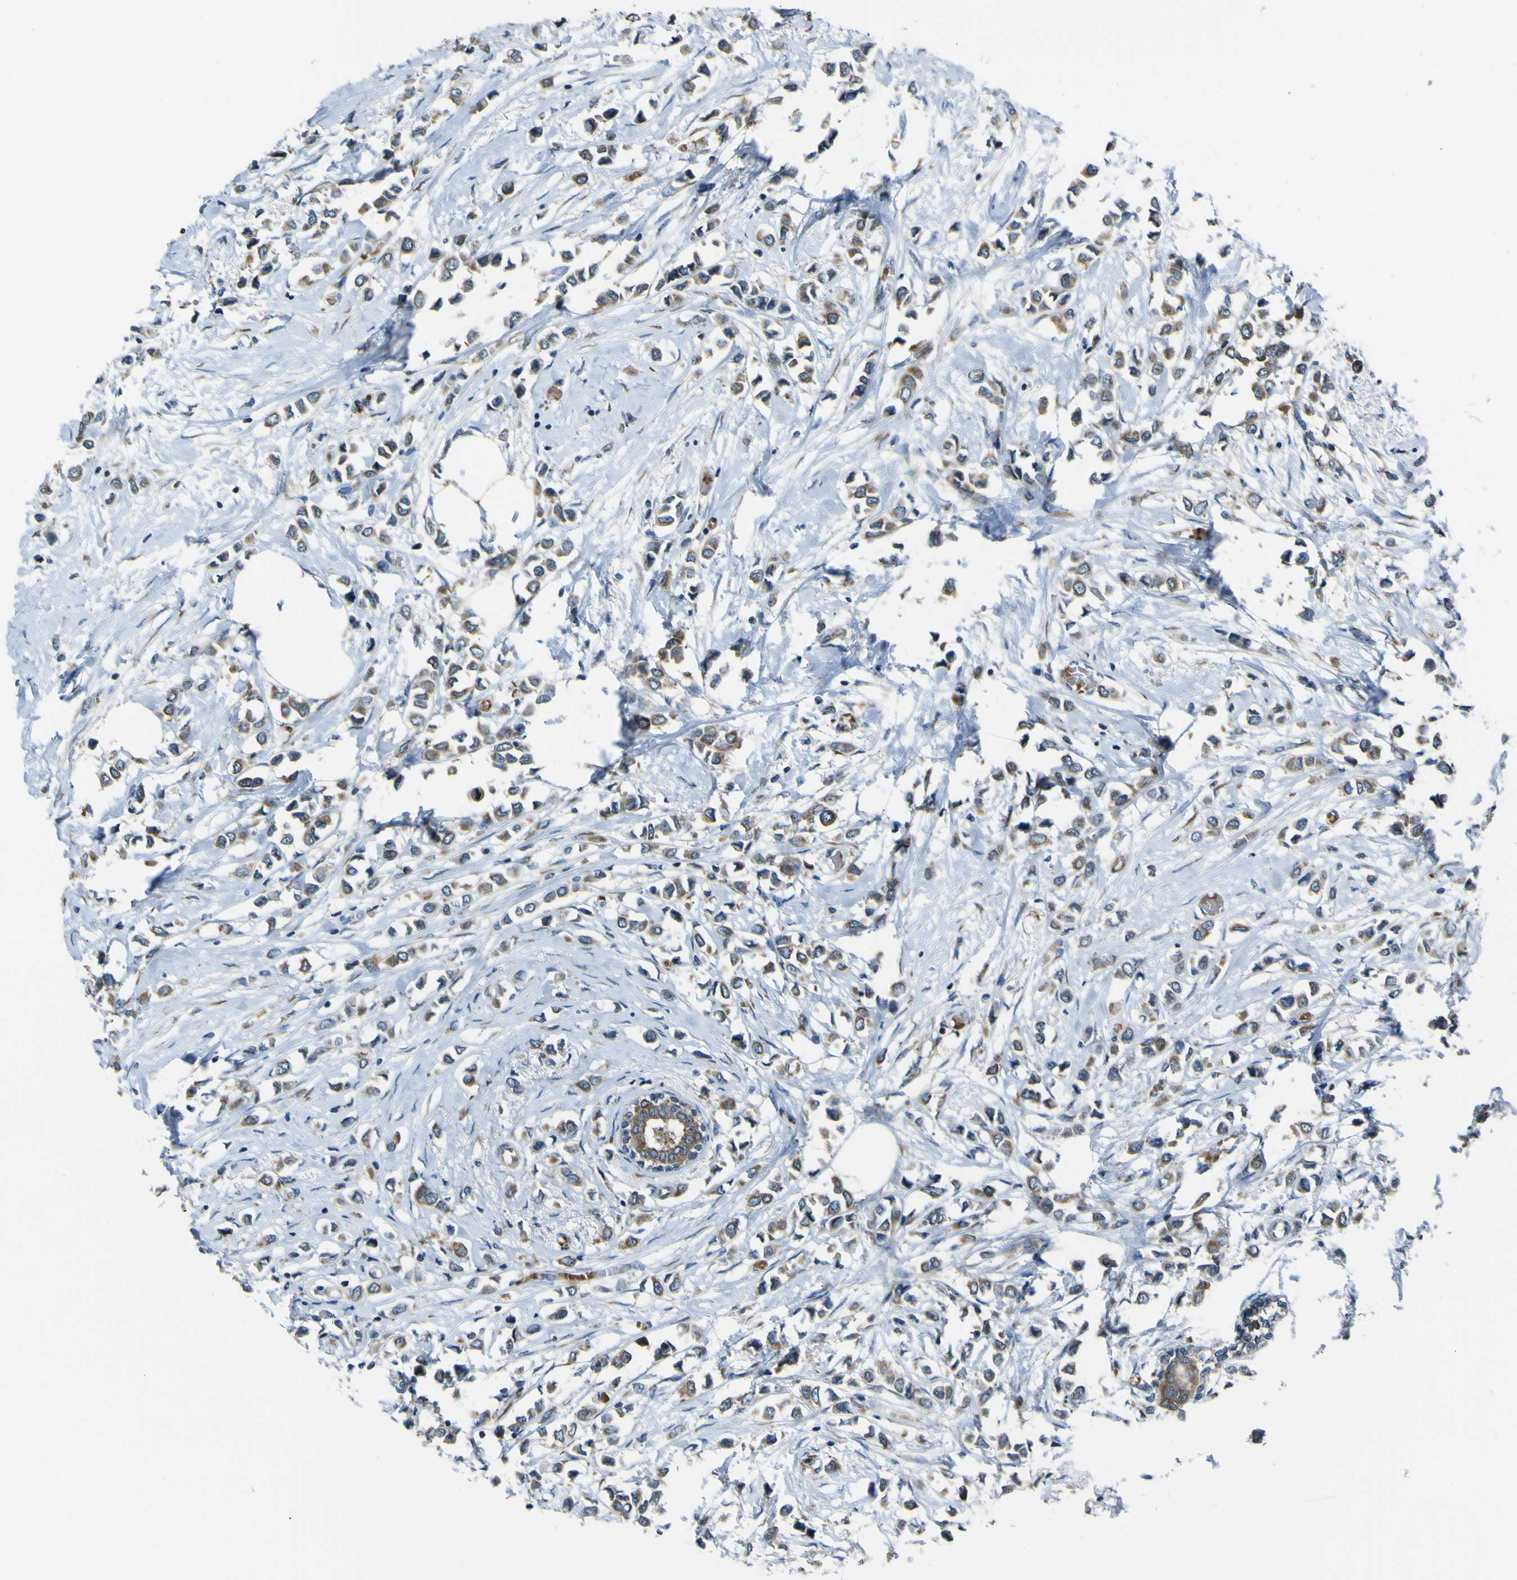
{"staining": {"intensity": "moderate", "quantity": ">75%", "location": "cytoplasmic/membranous"}, "tissue": "breast cancer", "cell_type": "Tumor cells", "image_type": "cancer", "snomed": [{"axis": "morphology", "description": "Lobular carcinoma"}, {"axis": "topography", "description": "Breast"}], "caption": "Protein analysis of breast lobular carcinoma tissue exhibits moderate cytoplasmic/membranous expression in approximately >75% of tumor cells.", "gene": "STIM1", "patient": {"sex": "female", "age": 51}}